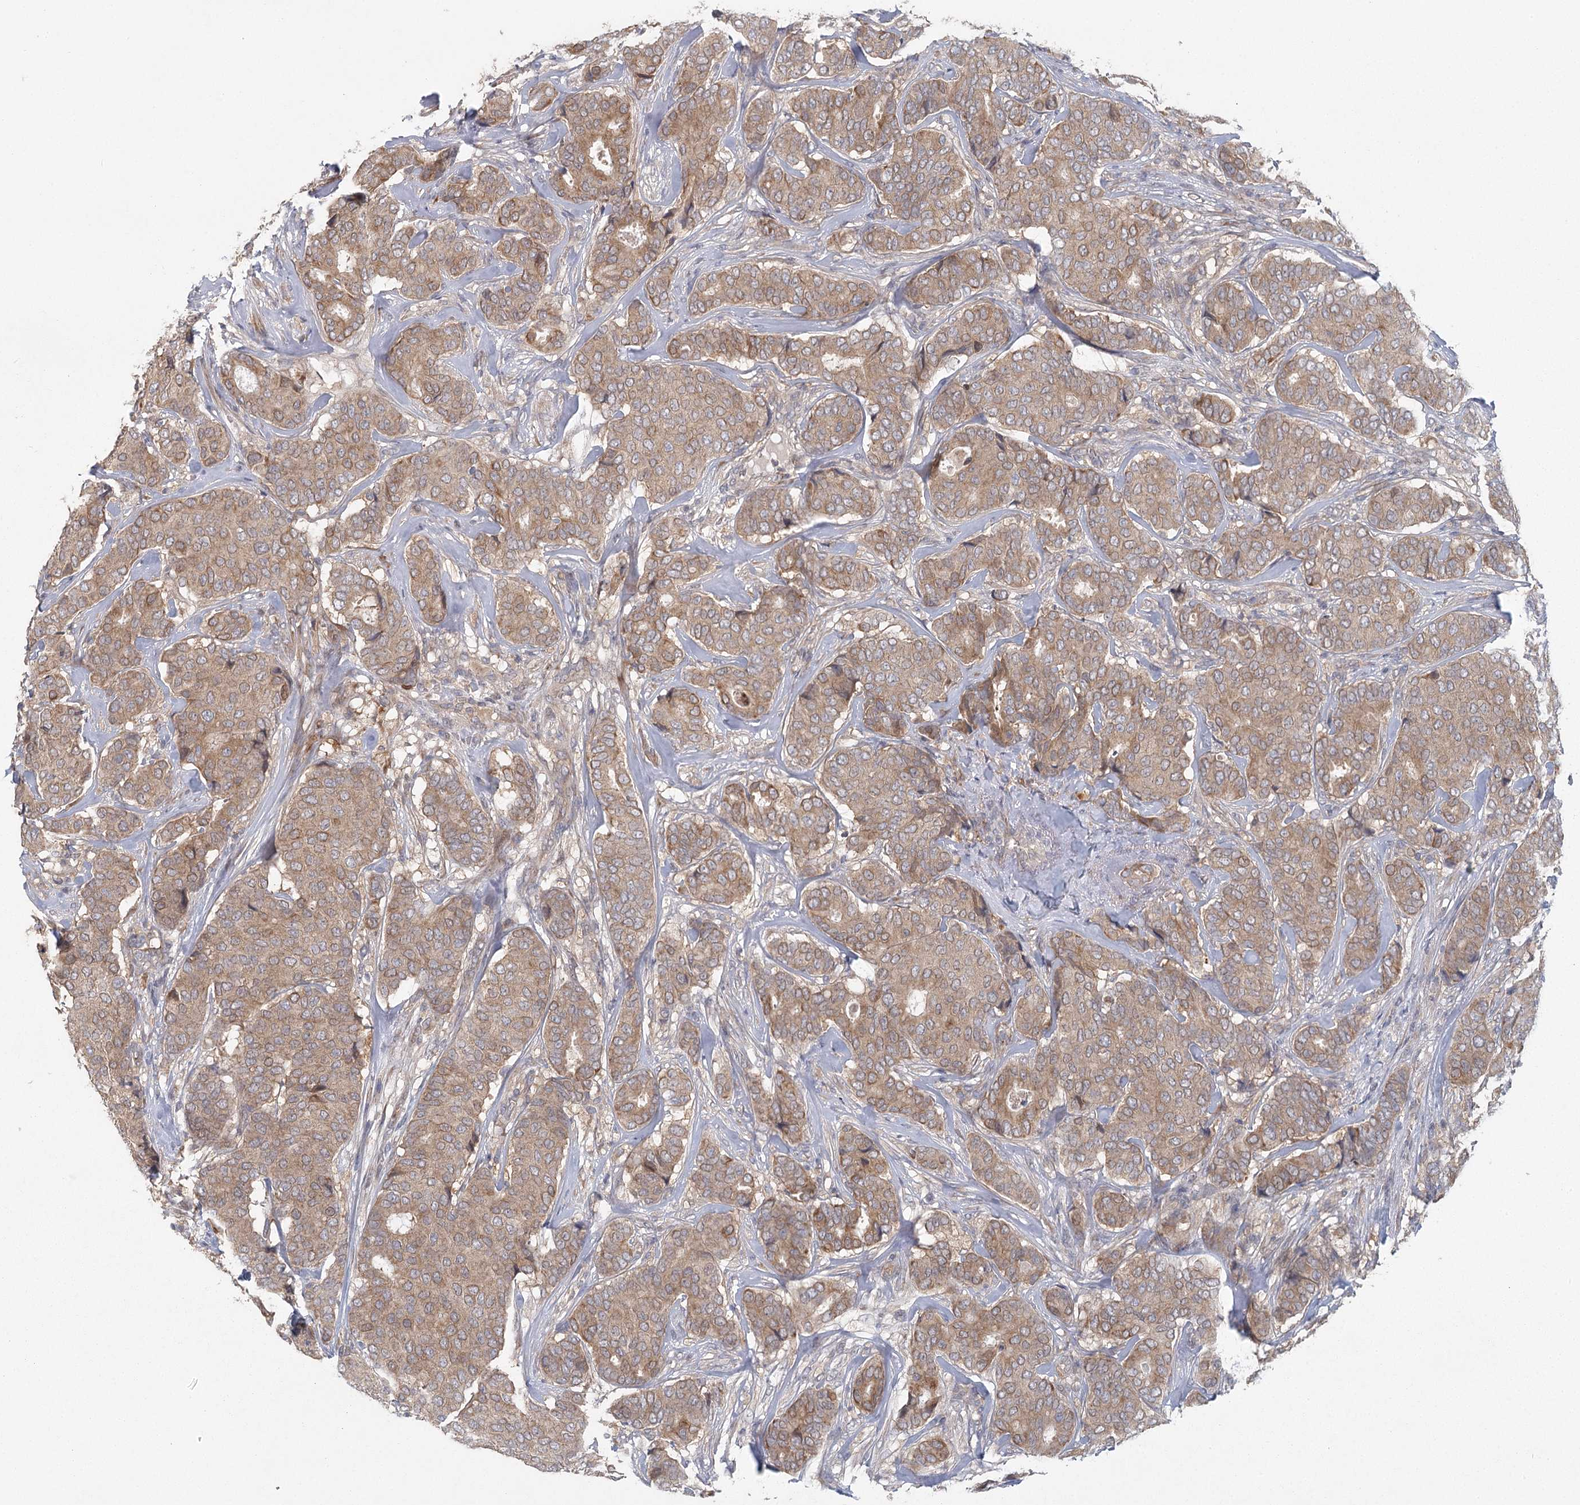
{"staining": {"intensity": "moderate", "quantity": ">75%", "location": "cytoplasmic/membranous"}, "tissue": "breast cancer", "cell_type": "Tumor cells", "image_type": "cancer", "snomed": [{"axis": "morphology", "description": "Duct carcinoma"}, {"axis": "topography", "description": "Breast"}], "caption": "Protein staining shows moderate cytoplasmic/membranous expression in about >75% of tumor cells in breast invasive ductal carcinoma.", "gene": "LRRC14B", "patient": {"sex": "female", "age": 75}}